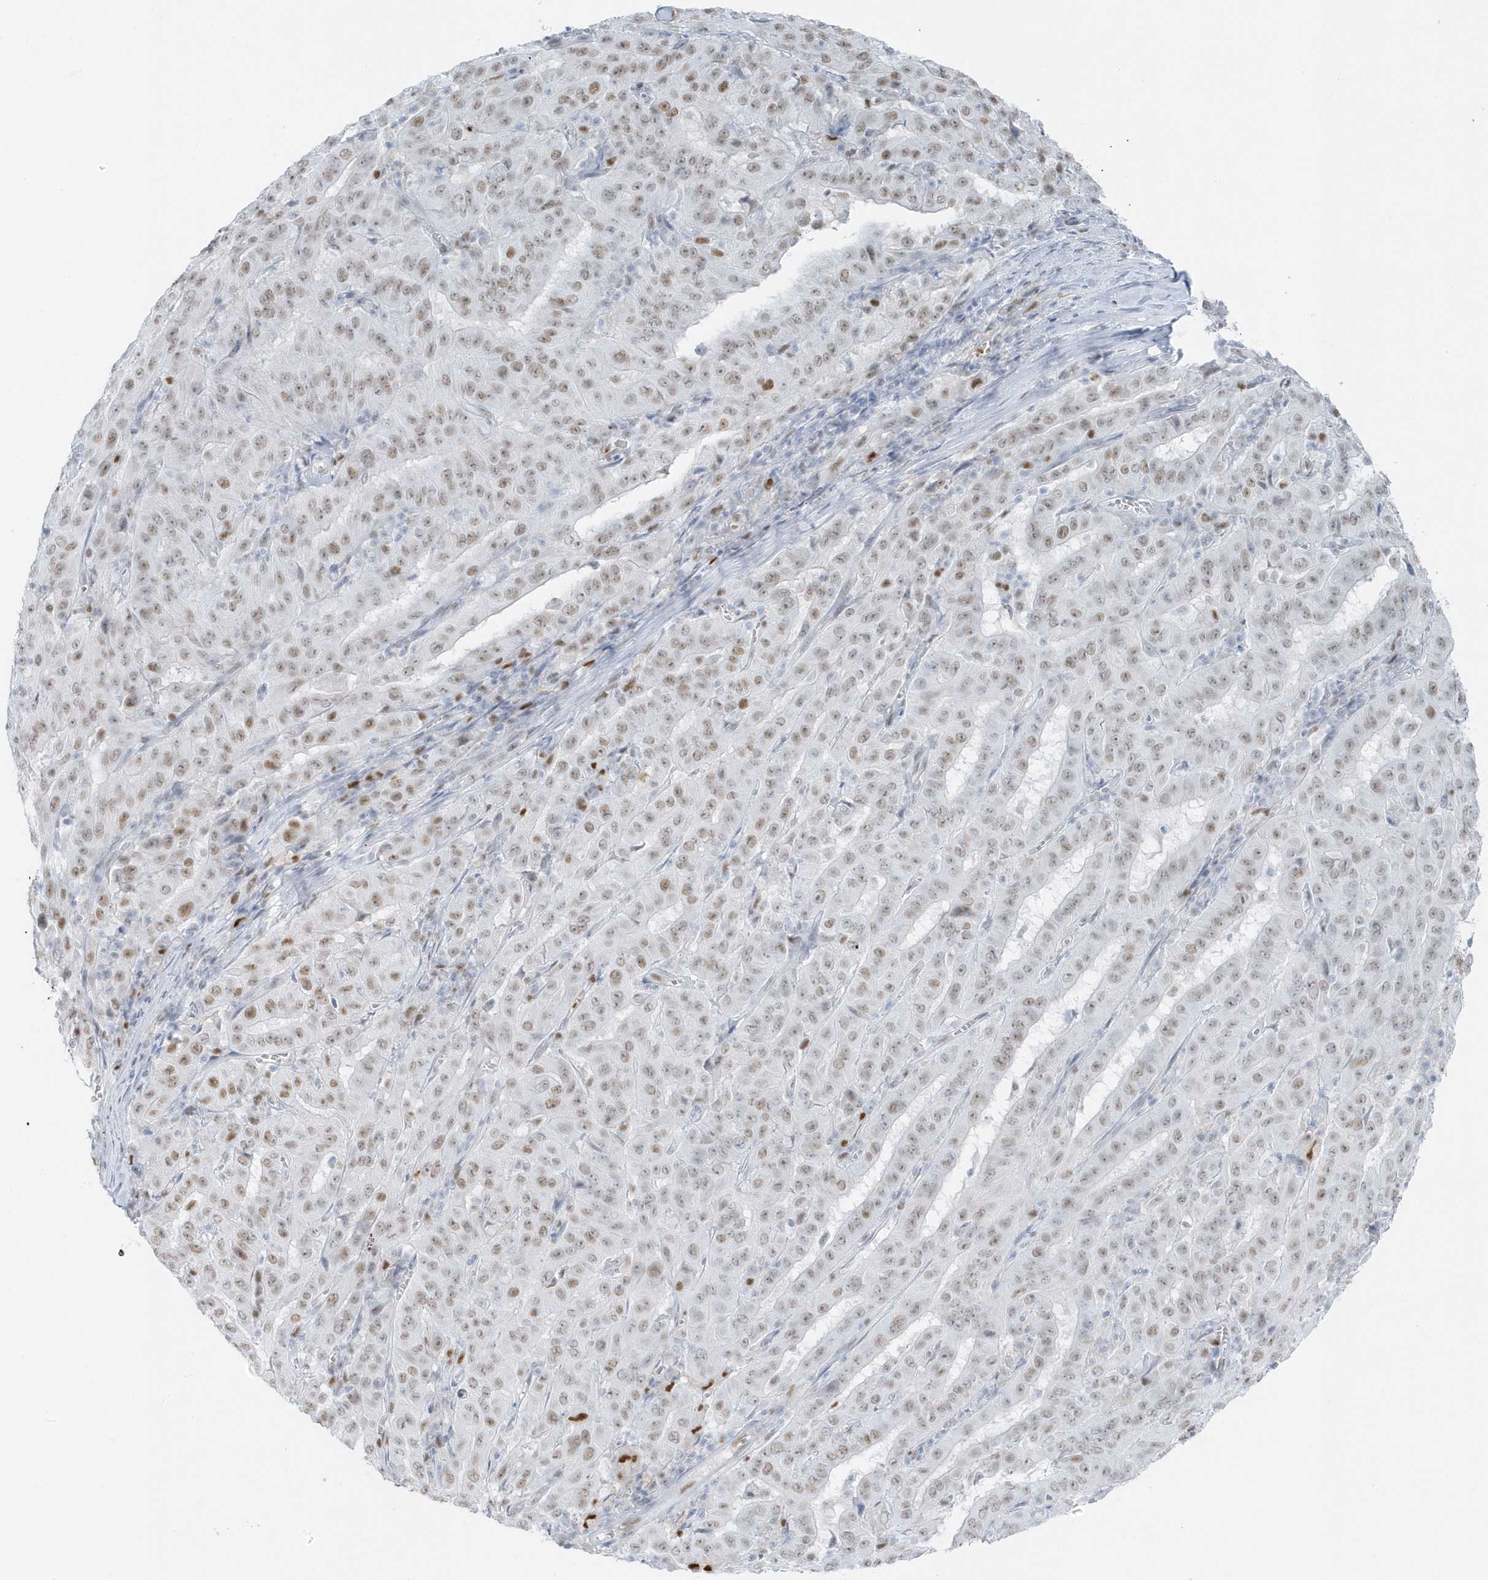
{"staining": {"intensity": "moderate", "quantity": "25%-75%", "location": "nuclear"}, "tissue": "pancreatic cancer", "cell_type": "Tumor cells", "image_type": "cancer", "snomed": [{"axis": "morphology", "description": "Adenocarcinoma, NOS"}, {"axis": "topography", "description": "Pancreas"}], "caption": "Pancreatic cancer (adenocarcinoma) stained with a protein marker shows moderate staining in tumor cells.", "gene": "SMIM34", "patient": {"sex": "male", "age": 63}}